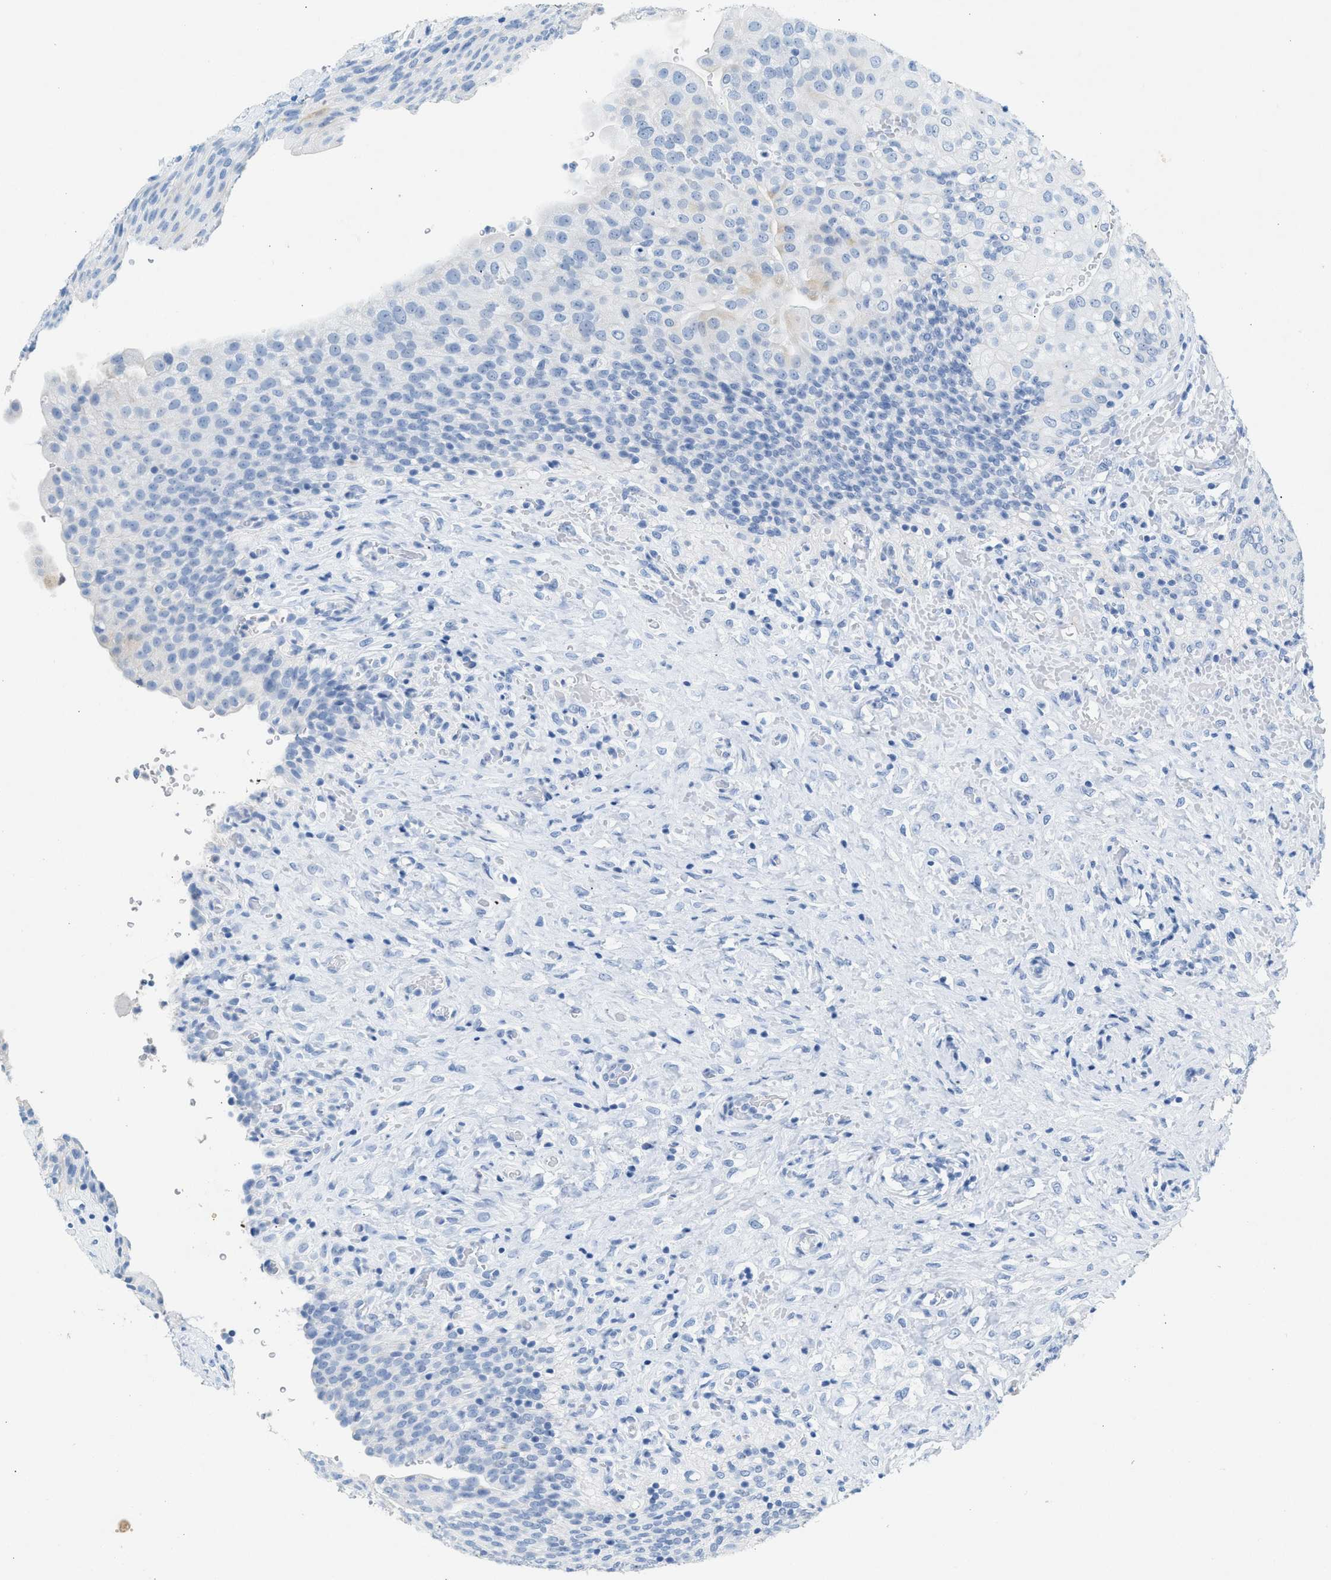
{"staining": {"intensity": "negative", "quantity": "none", "location": "none"}, "tissue": "urinary bladder", "cell_type": "Urothelial cells", "image_type": "normal", "snomed": [{"axis": "morphology", "description": "Urothelial carcinoma, High grade"}, {"axis": "topography", "description": "Urinary bladder"}], "caption": "This is a histopathology image of immunohistochemistry staining of normal urinary bladder, which shows no positivity in urothelial cells. The staining is performed using DAB (3,3'-diaminobenzidine) brown chromogen with nuclei counter-stained in using hematoxylin.", "gene": "HHATL", "patient": {"sex": "male", "age": 46}}